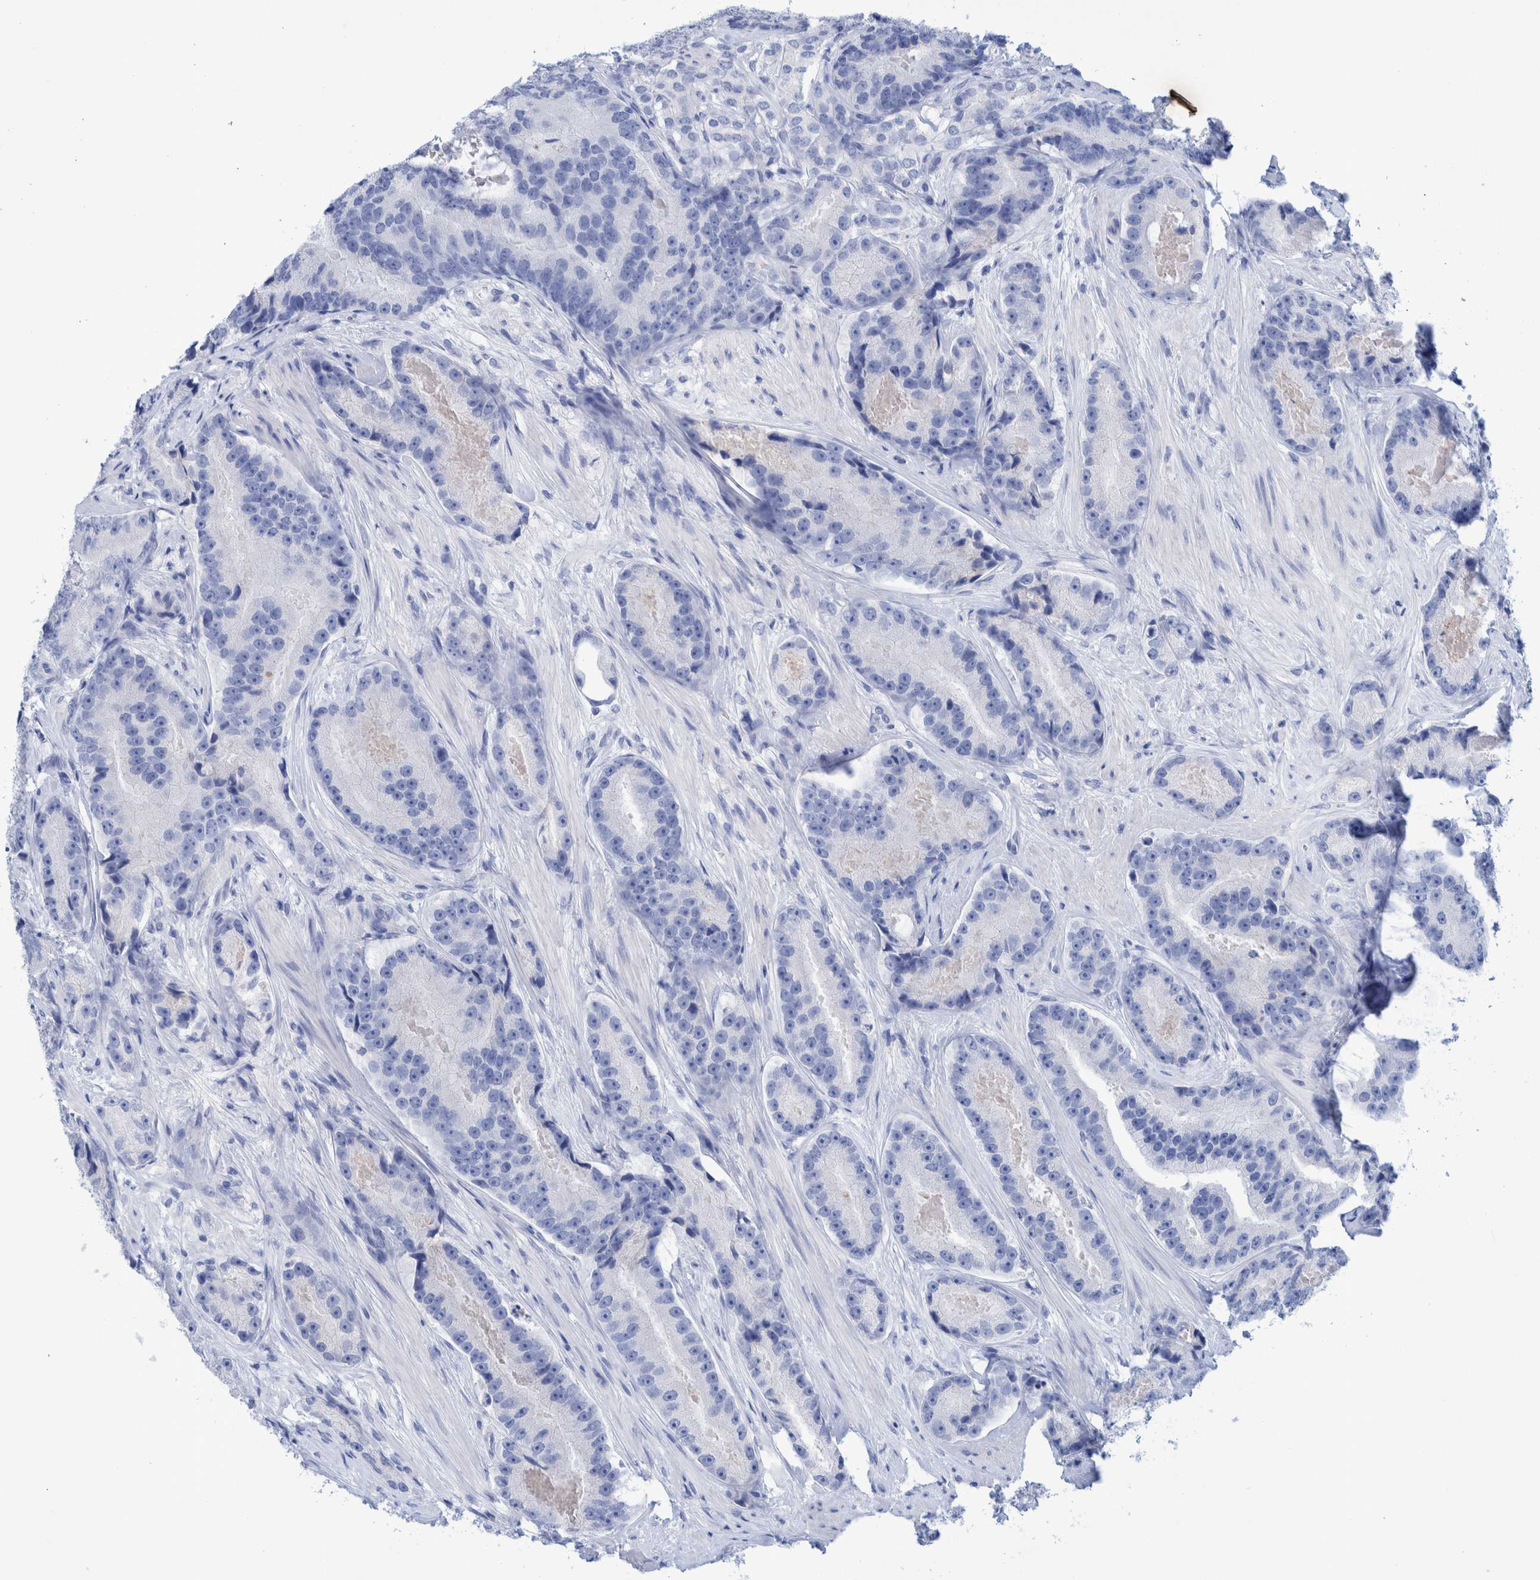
{"staining": {"intensity": "negative", "quantity": "none", "location": "none"}, "tissue": "prostate cancer", "cell_type": "Tumor cells", "image_type": "cancer", "snomed": [{"axis": "morphology", "description": "Adenocarcinoma, High grade"}, {"axis": "topography", "description": "Prostate"}], "caption": "Tumor cells show no significant protein staining in prostate adenocarcinoma (high-grade). (DAB (3,3'-diaminobenzidine) immunohistochemistry (IHC) visualized using brightfield microscopy, high magnification).", "gene": "PERP", "patient": {"sex": "male", "age": 55}}